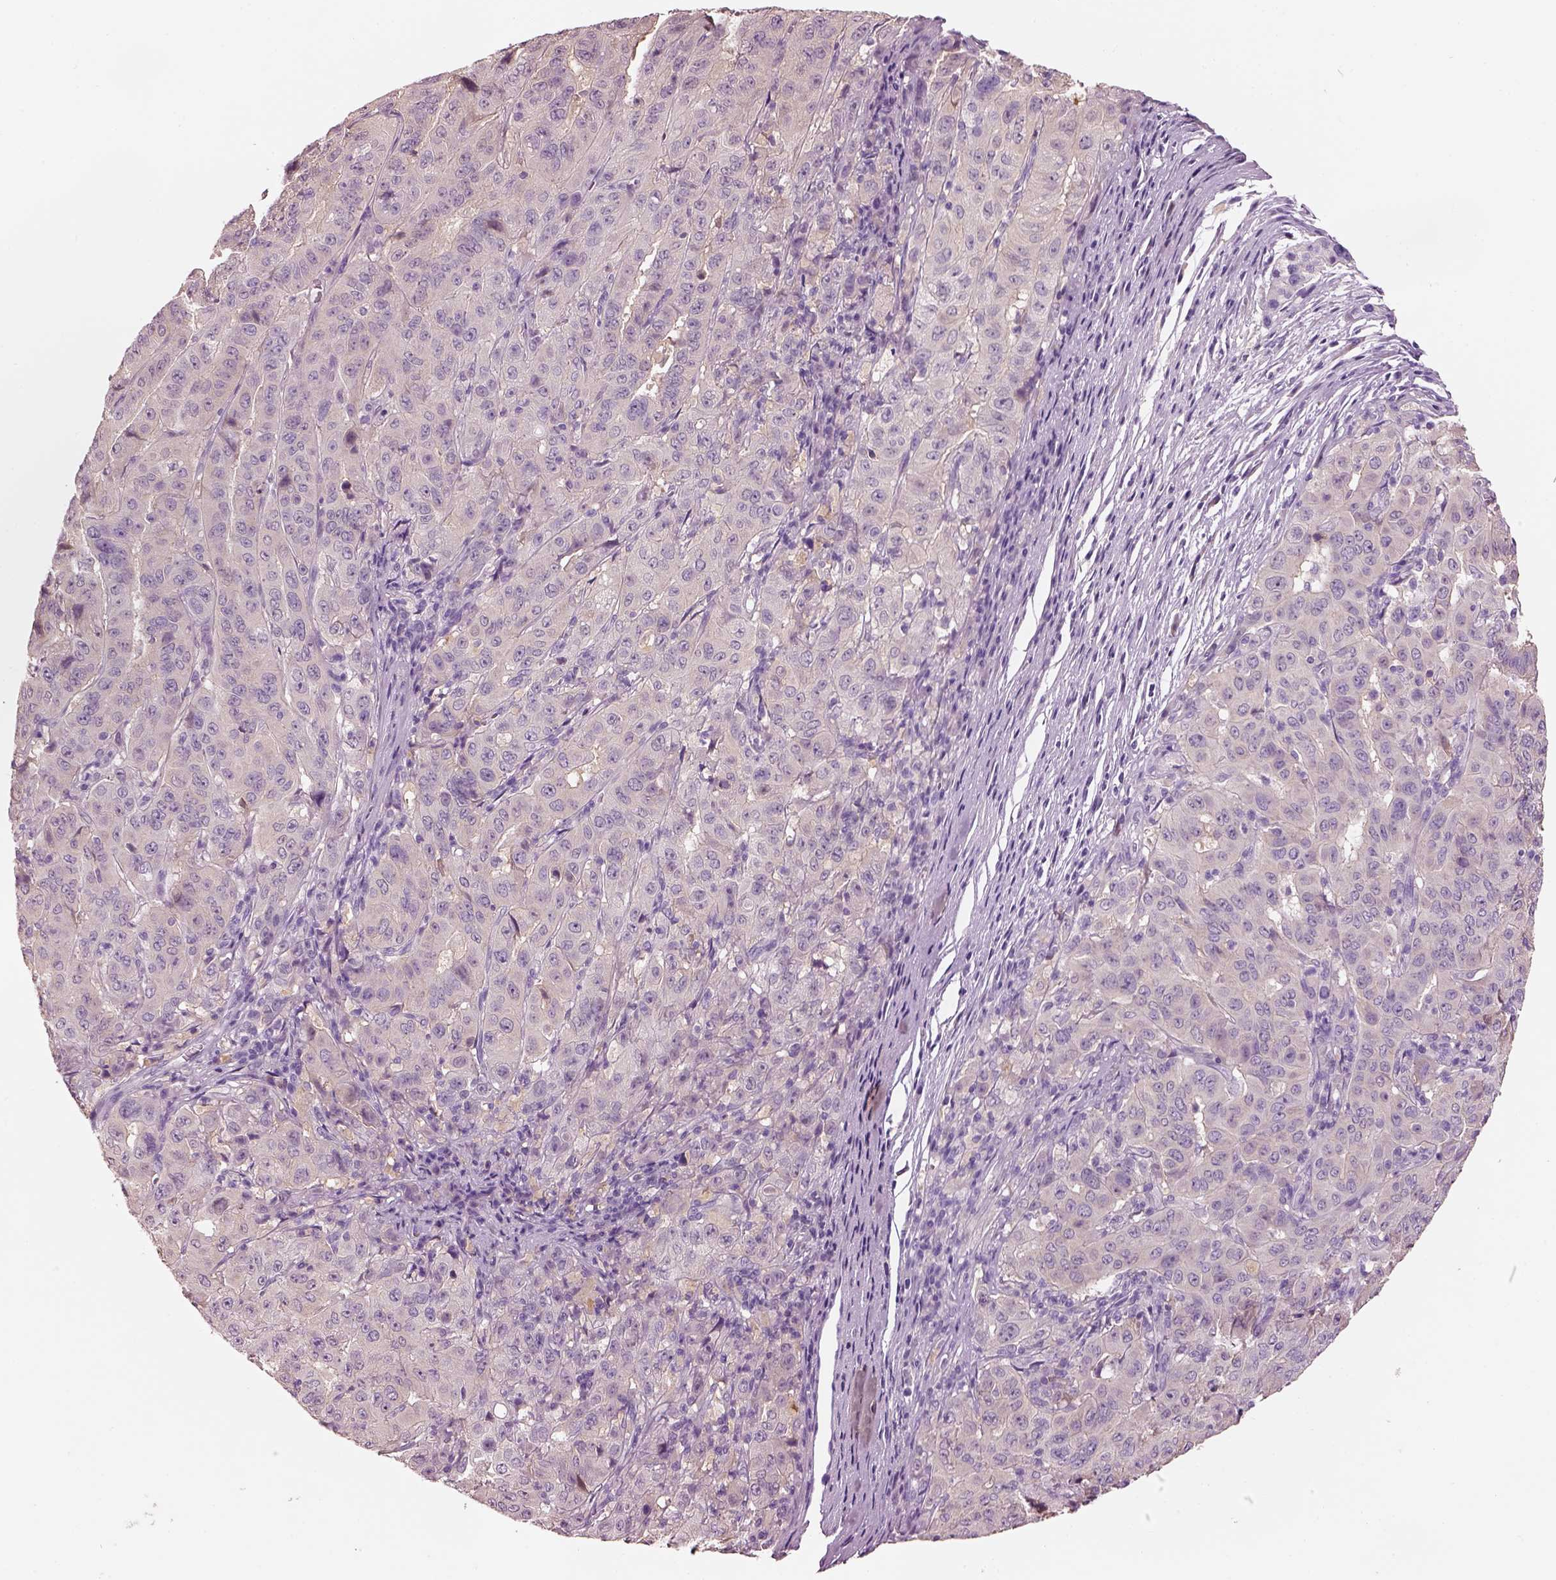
{"staining": {"intensity": "negative", "quantity": "none", "location": "none"}, "tissue": "pancreatic cancer", "cell_type": "Tumor cells", "image_type": "cancer", "snomed": [{"axis": "morphology", "description": "Adenocarcinoma, NOS"}, {"axis": "topography", "description": "Pancreas"}], "caption": "Tumor cells are negative for brown protein staining in pancreatic adenocarcinoma. The staining is performed using DAB brown chromogen with nuclei counter-stained in using hematoxylin.", "gene": "ELSPBP1", "patient": {"sex": "male", "age": 63}}